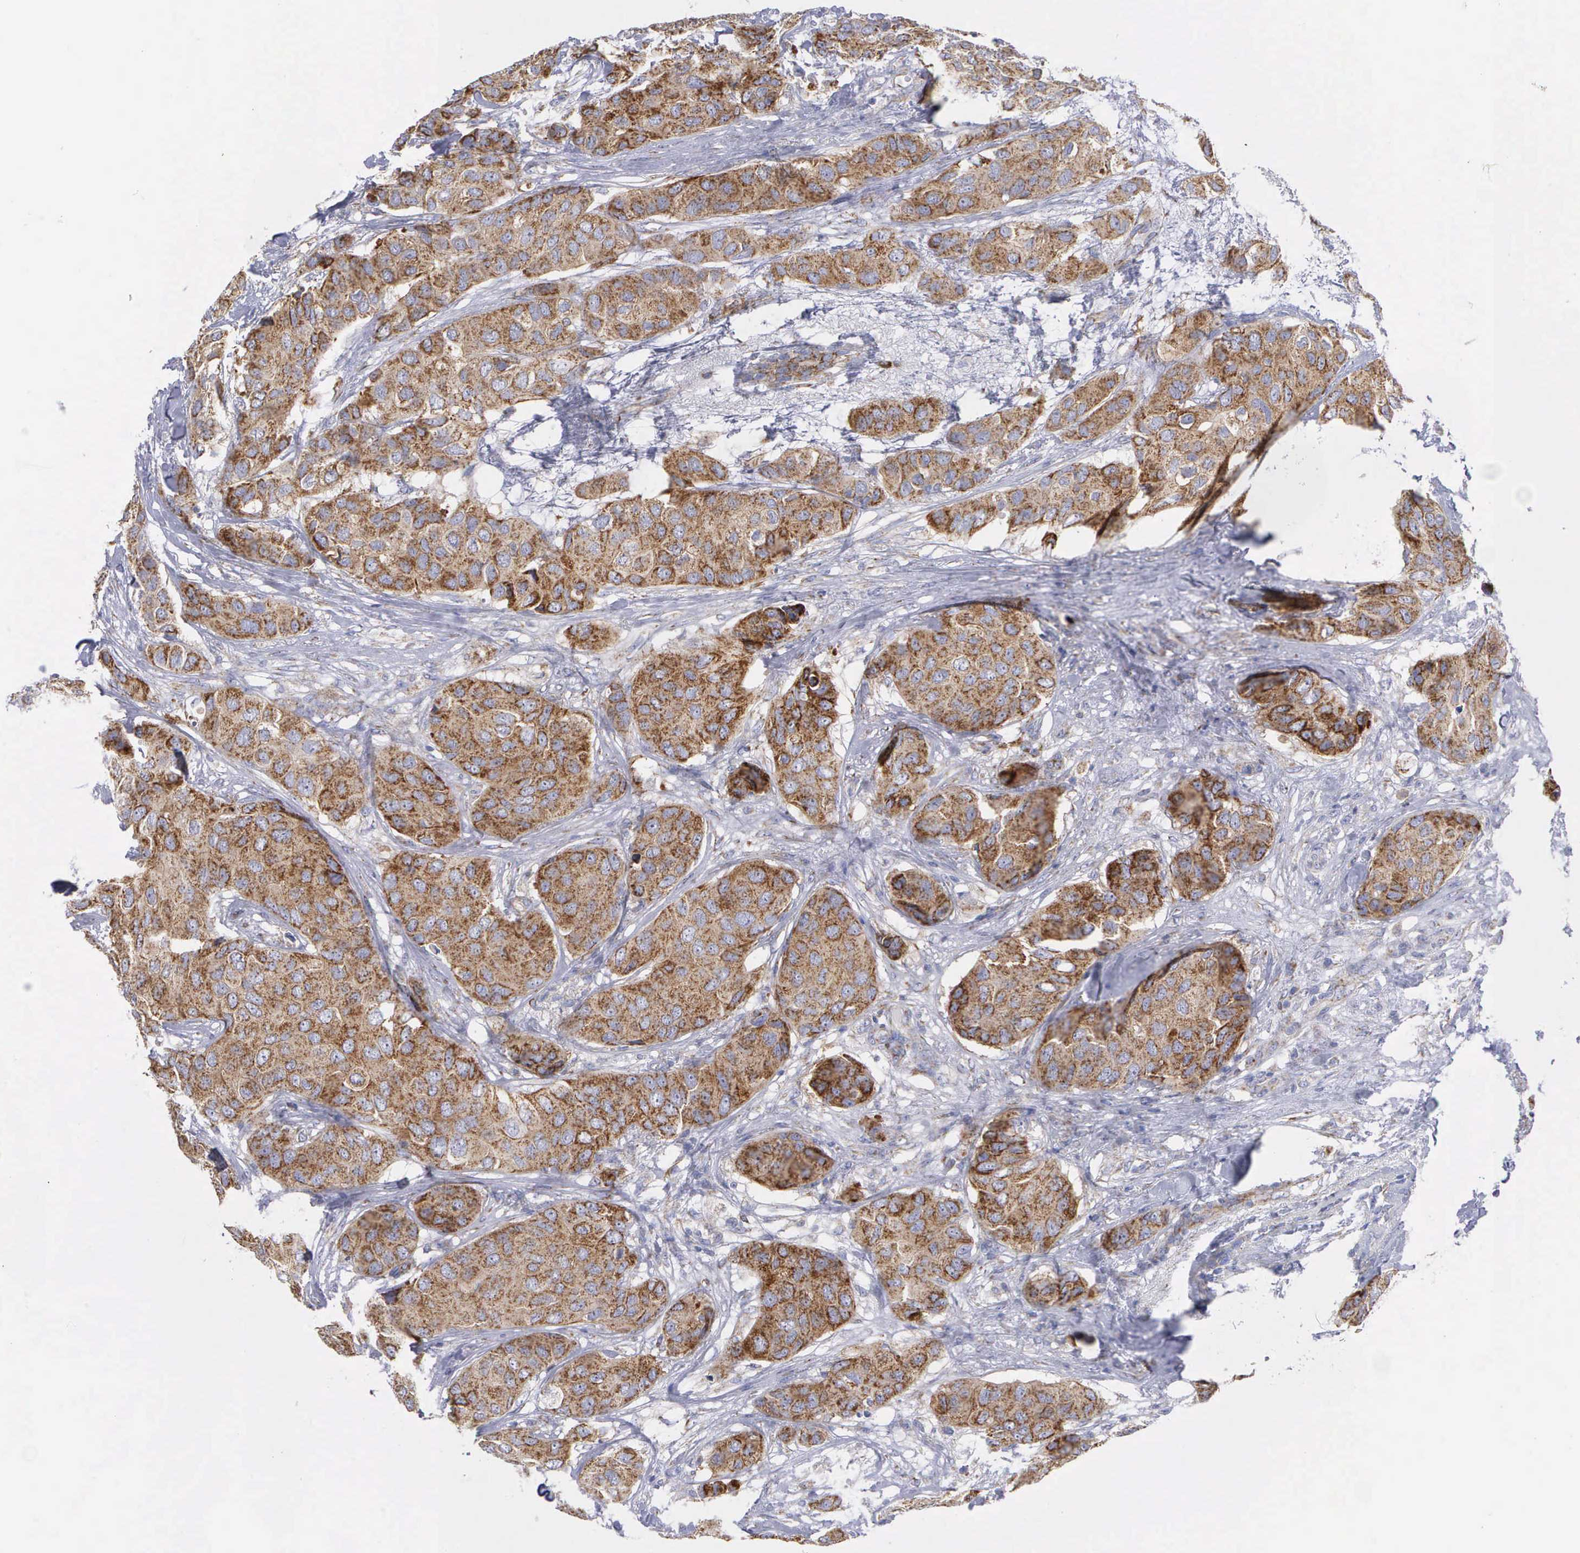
{"staining": {"intensity": "moderate", "quantity": ">75%", "location": "cytoplasmic/membranous"}, "tissue": "breast cancer", "cell_type": "Tumor cells", "image_type": "cancer", "snomed": [{"axis": "morphology", "description": "Duct carcinoma"}, {"axis": "topography", "description": "Breast"}], "caption": "The photomicrograph demonstrates a brown stain indicating the presence of a protein in the cytoplasmic/membranous of tumor cells in breast invasive ductal carcinoma.", "gene": "APOOL", "patient": {"sex": "female", "age": 68}}